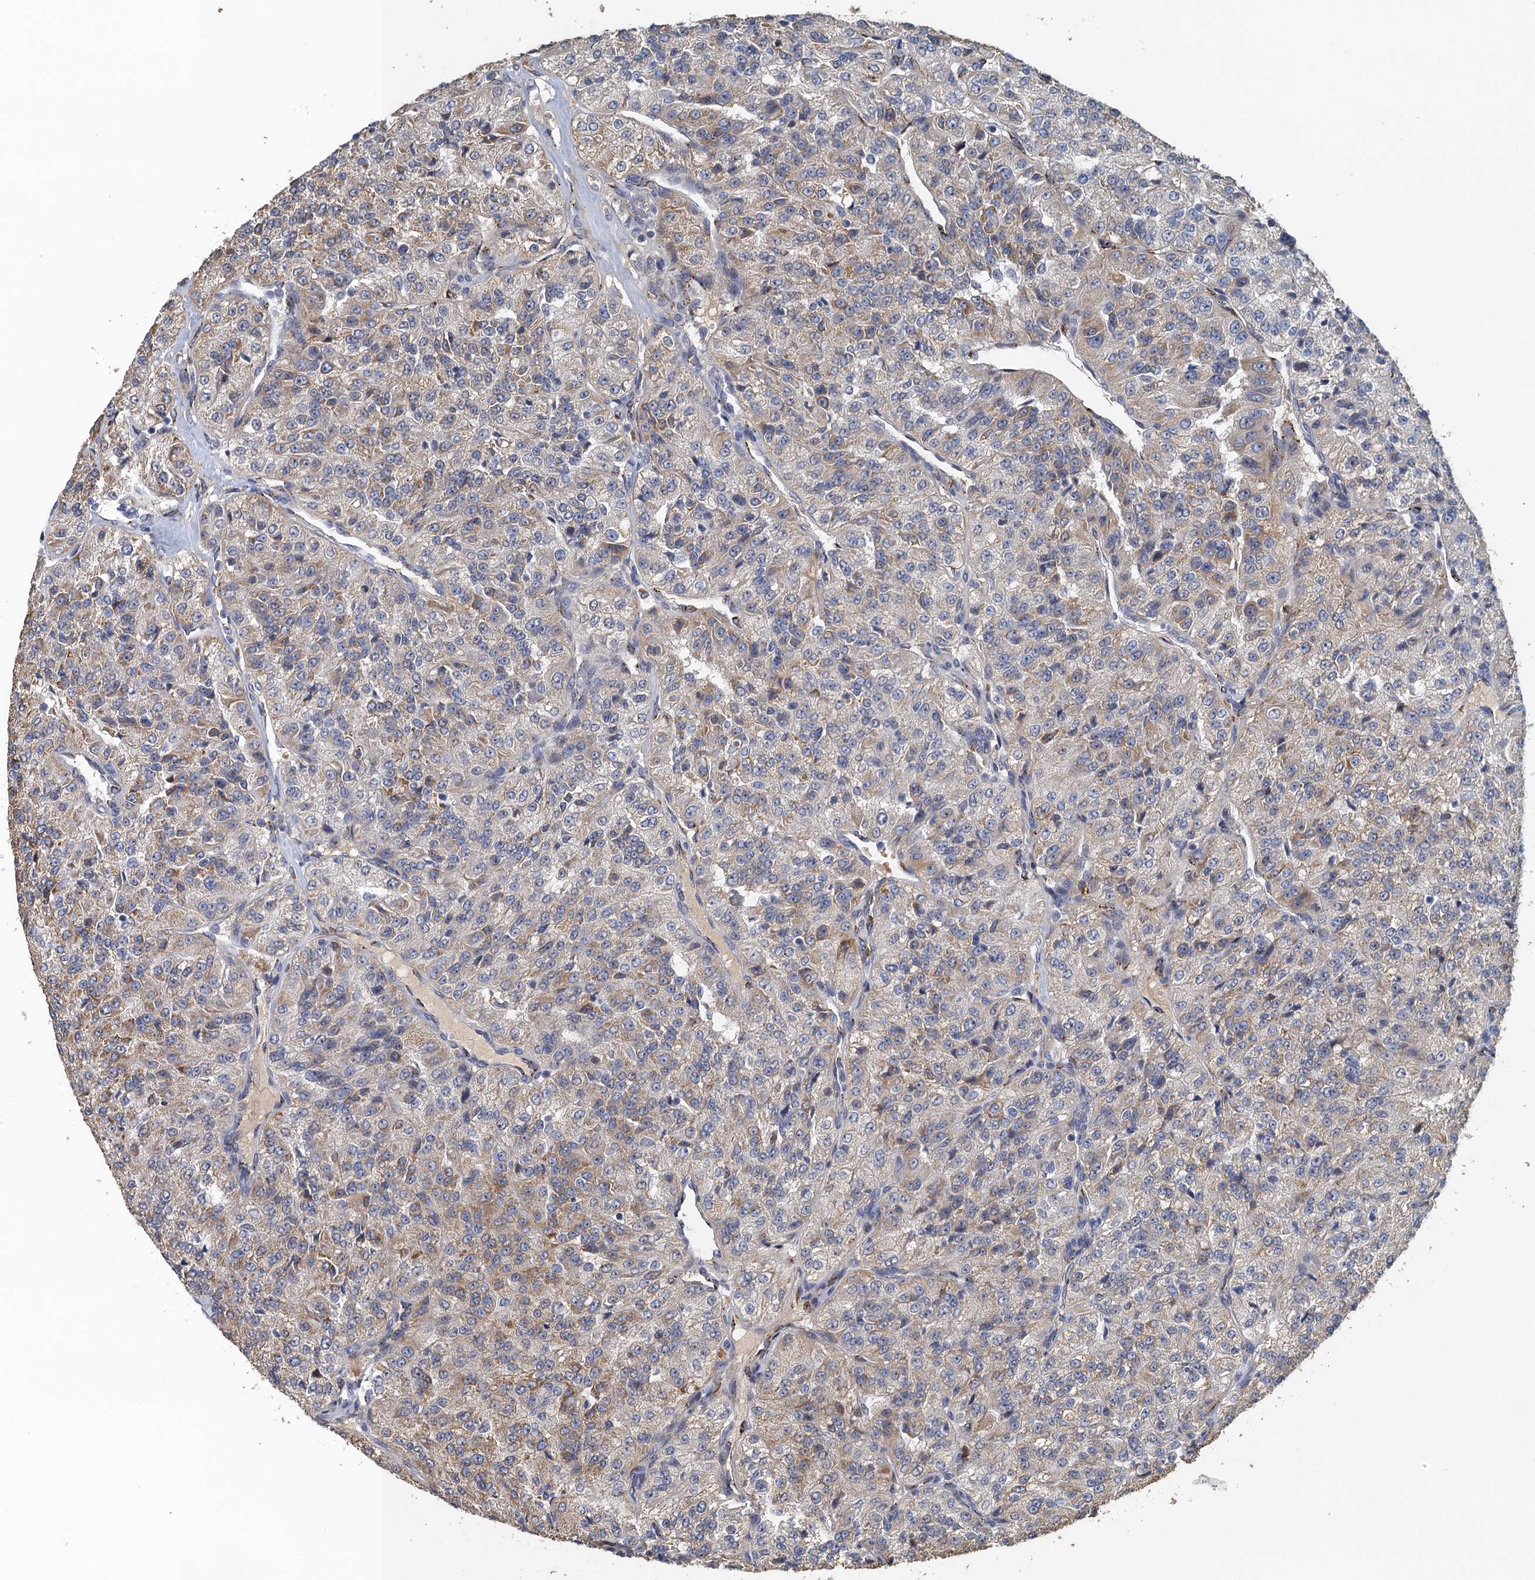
{"staining": {"intensity": "moderate", "quantity": "<25%", "location": "cytoplasmic/membranous"}, "tissue": "renal cancer", "cell_type": "Tumor cells", "image_type": "cancer", "snomed": [{"axis": "morphology", "description": "Adenocarcinoma, NOS"}, {"axis": "topography", "description": "Kidney"}], "caption": "The immunohistochemical stain shows moderate cytoplasmic/membranous expression in tumor cells of renal adenocarcinoma tissue.", "gene": "ACSBG1", "patient": {"sex": "female", "age": 63}}